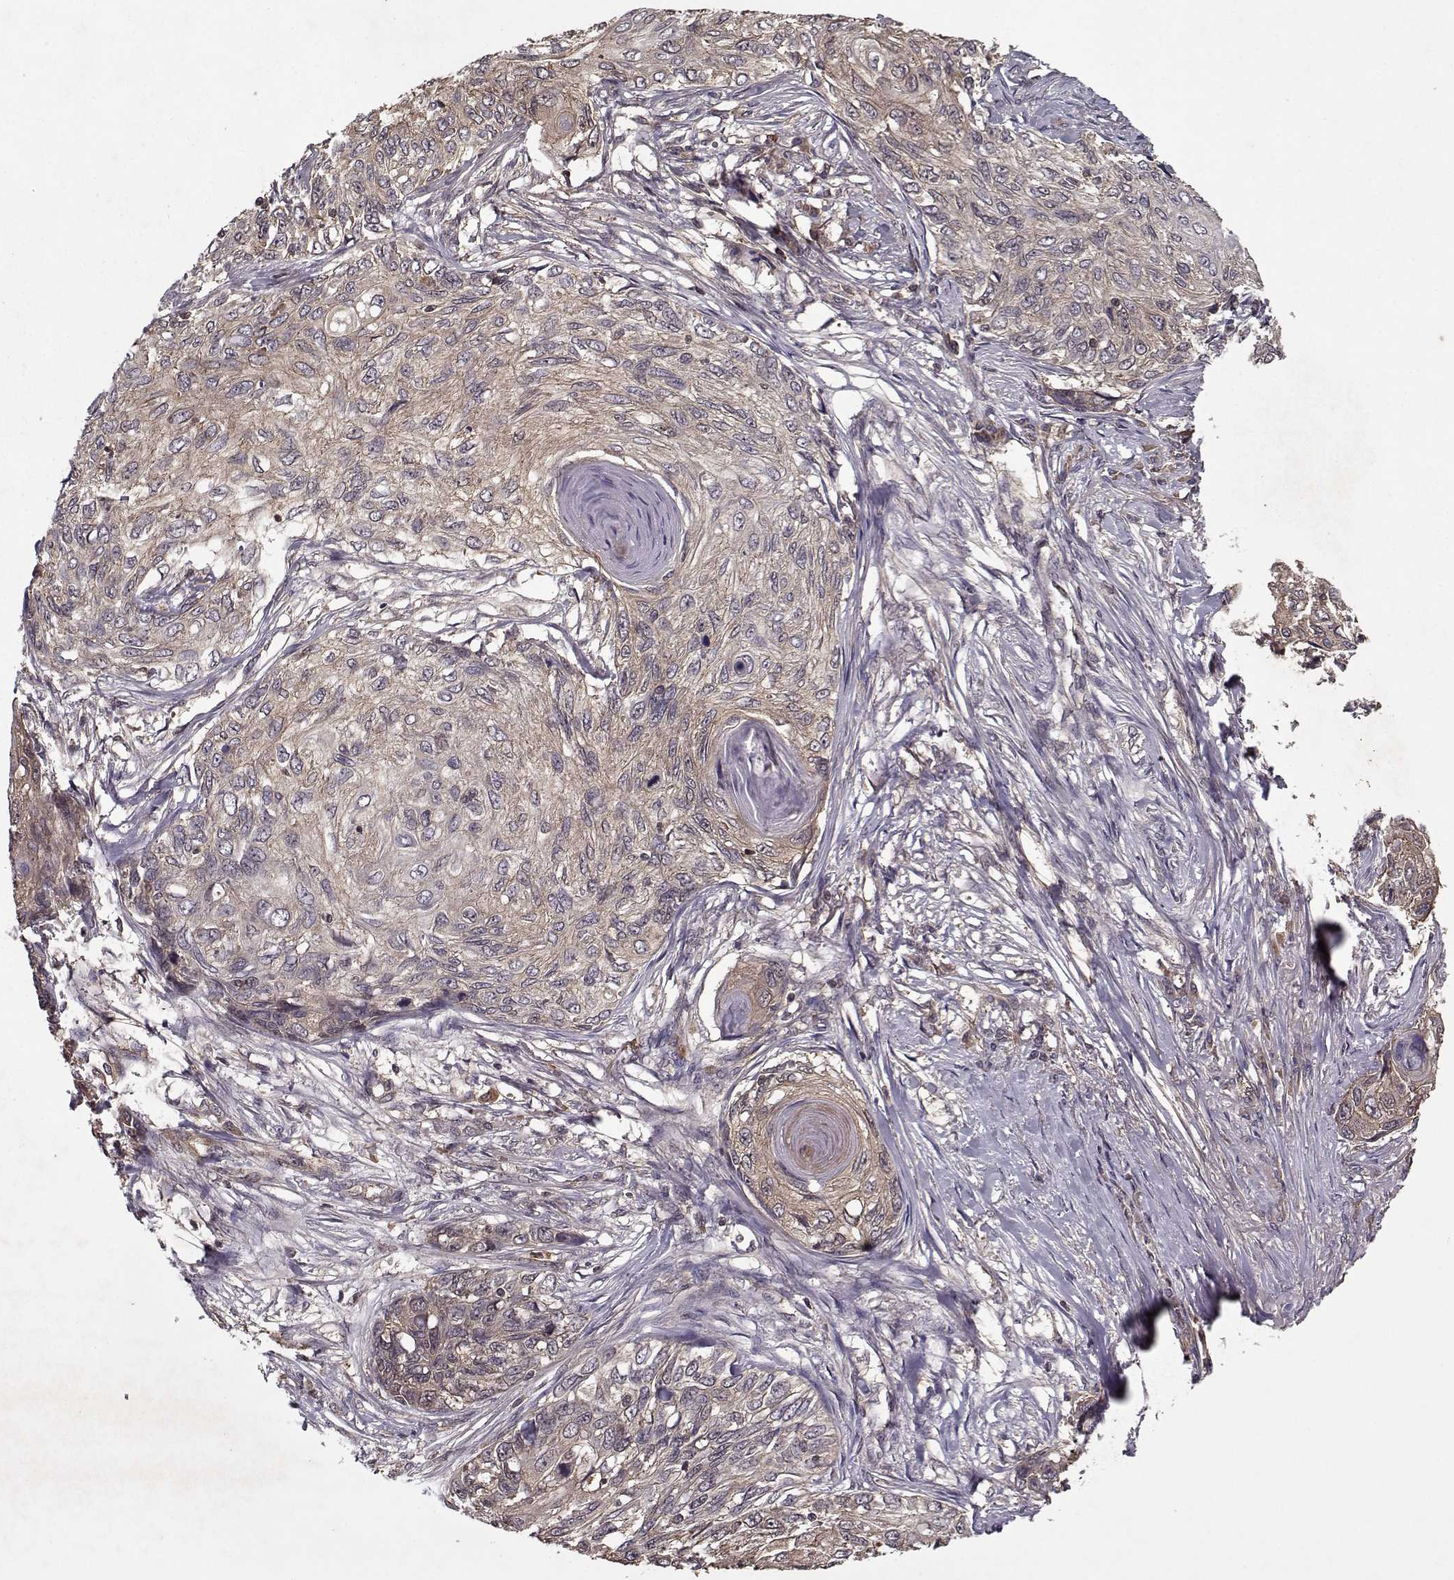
{"staining": {"intensity": "weak", "quantity": "25%-75%", "location": "cytoplasmic/membranous"}, "tissue": "skin cancer", "cell_type": "Tumor cells", "image_type": "cancer", "snomed": [{"axis": "morphology", "description": "Squamous cell carcinoma, NOS"}, {"axis": "topography", "description": "Skin"}], "caption": "Immunohistochemistry (DAB) staining of skin cancer (squamous cell carcinoma) exhibits weak cytoplasmic/membranous protein positivity in about 25%-75% of tumor cells.", "gene": "PPP1R12A", "patient": {"sex": "male", "age": 92}}